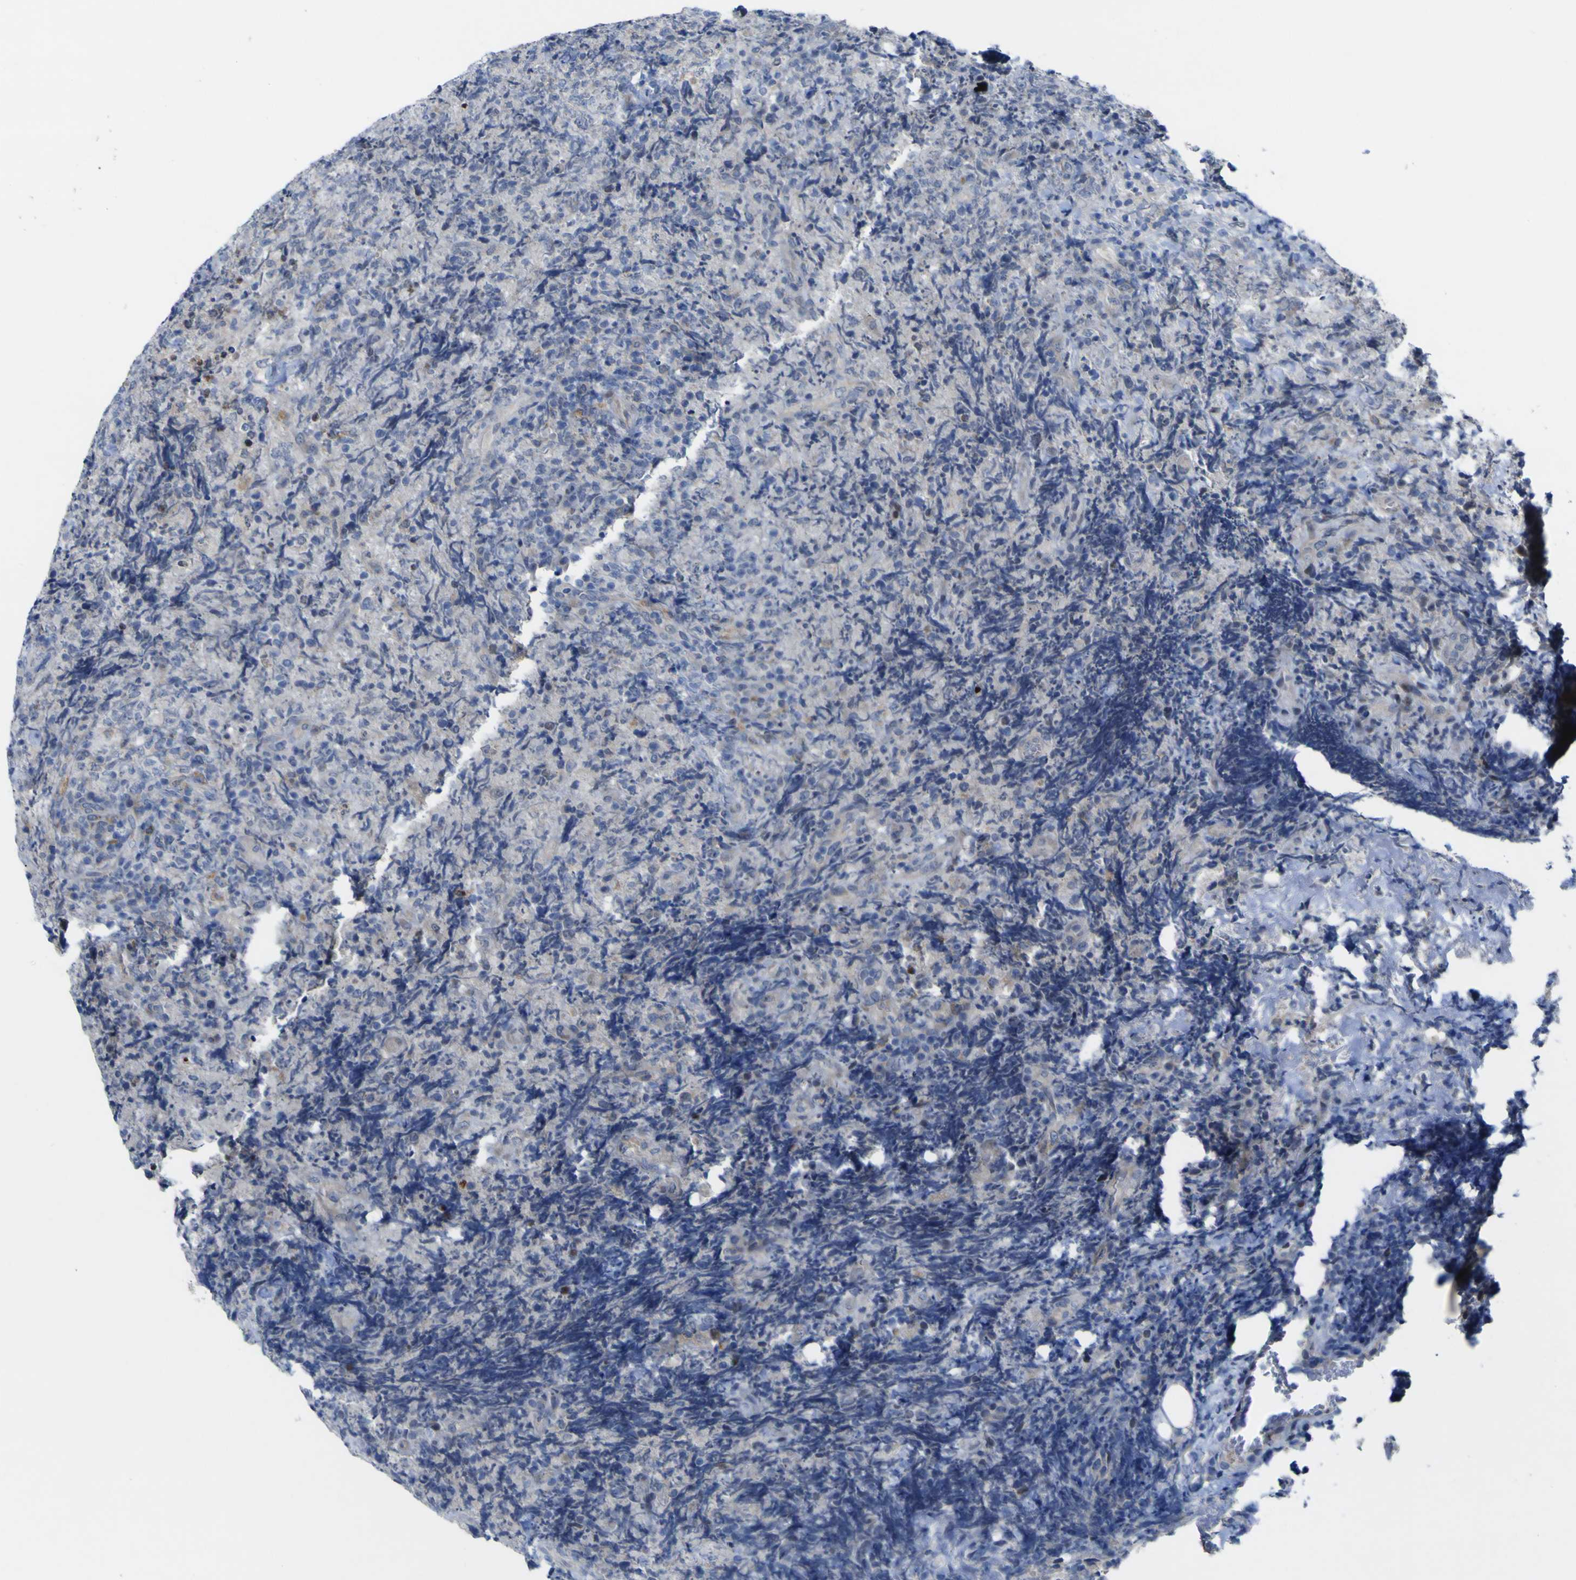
{"staining": {"intensity": "negative", "quantity": "none", "location": "none"}, "tissue": "lymphoma", "cell_type": "Tumor cells", "image_type": "cancer", "snomed": [{"axis": "morphology", "description": "Malignant lymphoma, non-Hodgkin's type, High grade"}, {"axis": "topography", "description": "Tonsil"}], "caption": "This is an immunohistochemistry (IHC) image of high-grade malignant lymphoma, non-Hodgkin's type. There is no positivity in tumor cells.", "gene": "NAV1", "patient": {"sex": "female", "age": 36}}